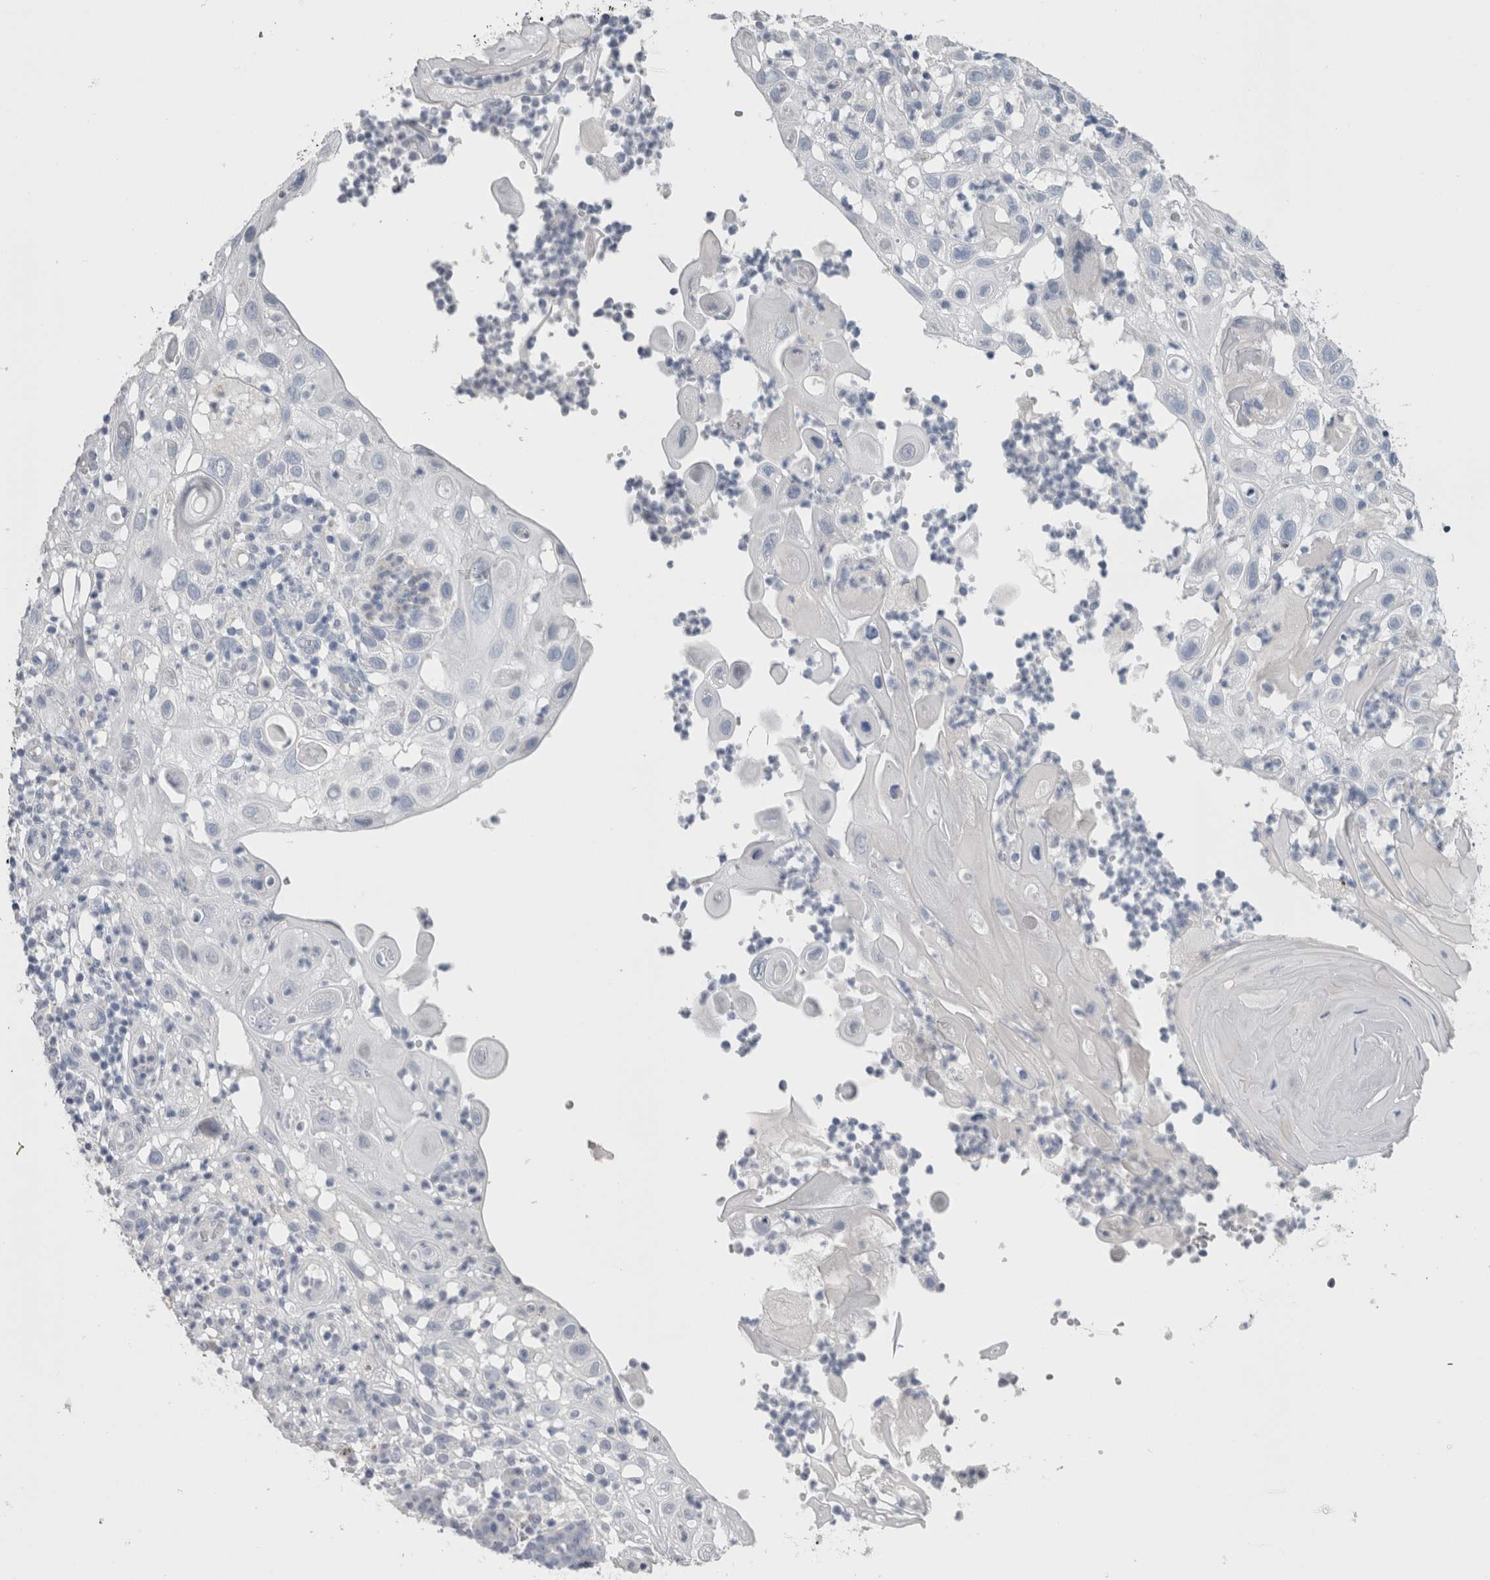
{"staining": {"intensity": "negative", "quantity": "none", "location": "none"}, "tissue": "skin cancer", "cell_type": "Tumor cells", "image_type": "cancer", "snomed": [{"axis": "morphology", "description": "Normal tissue, NOS"}, {"axis": "morphology", "description": "Squamous cell carcinoma, NOS"}, {"axis": "topography", "description": "Skin"}], "caption": "Tumor cells are negative for brown protein staining in skin cancer (squamous cell carcinoma).", "gene": "MSMB", "patient": {"sex": "female", "age": 96}}